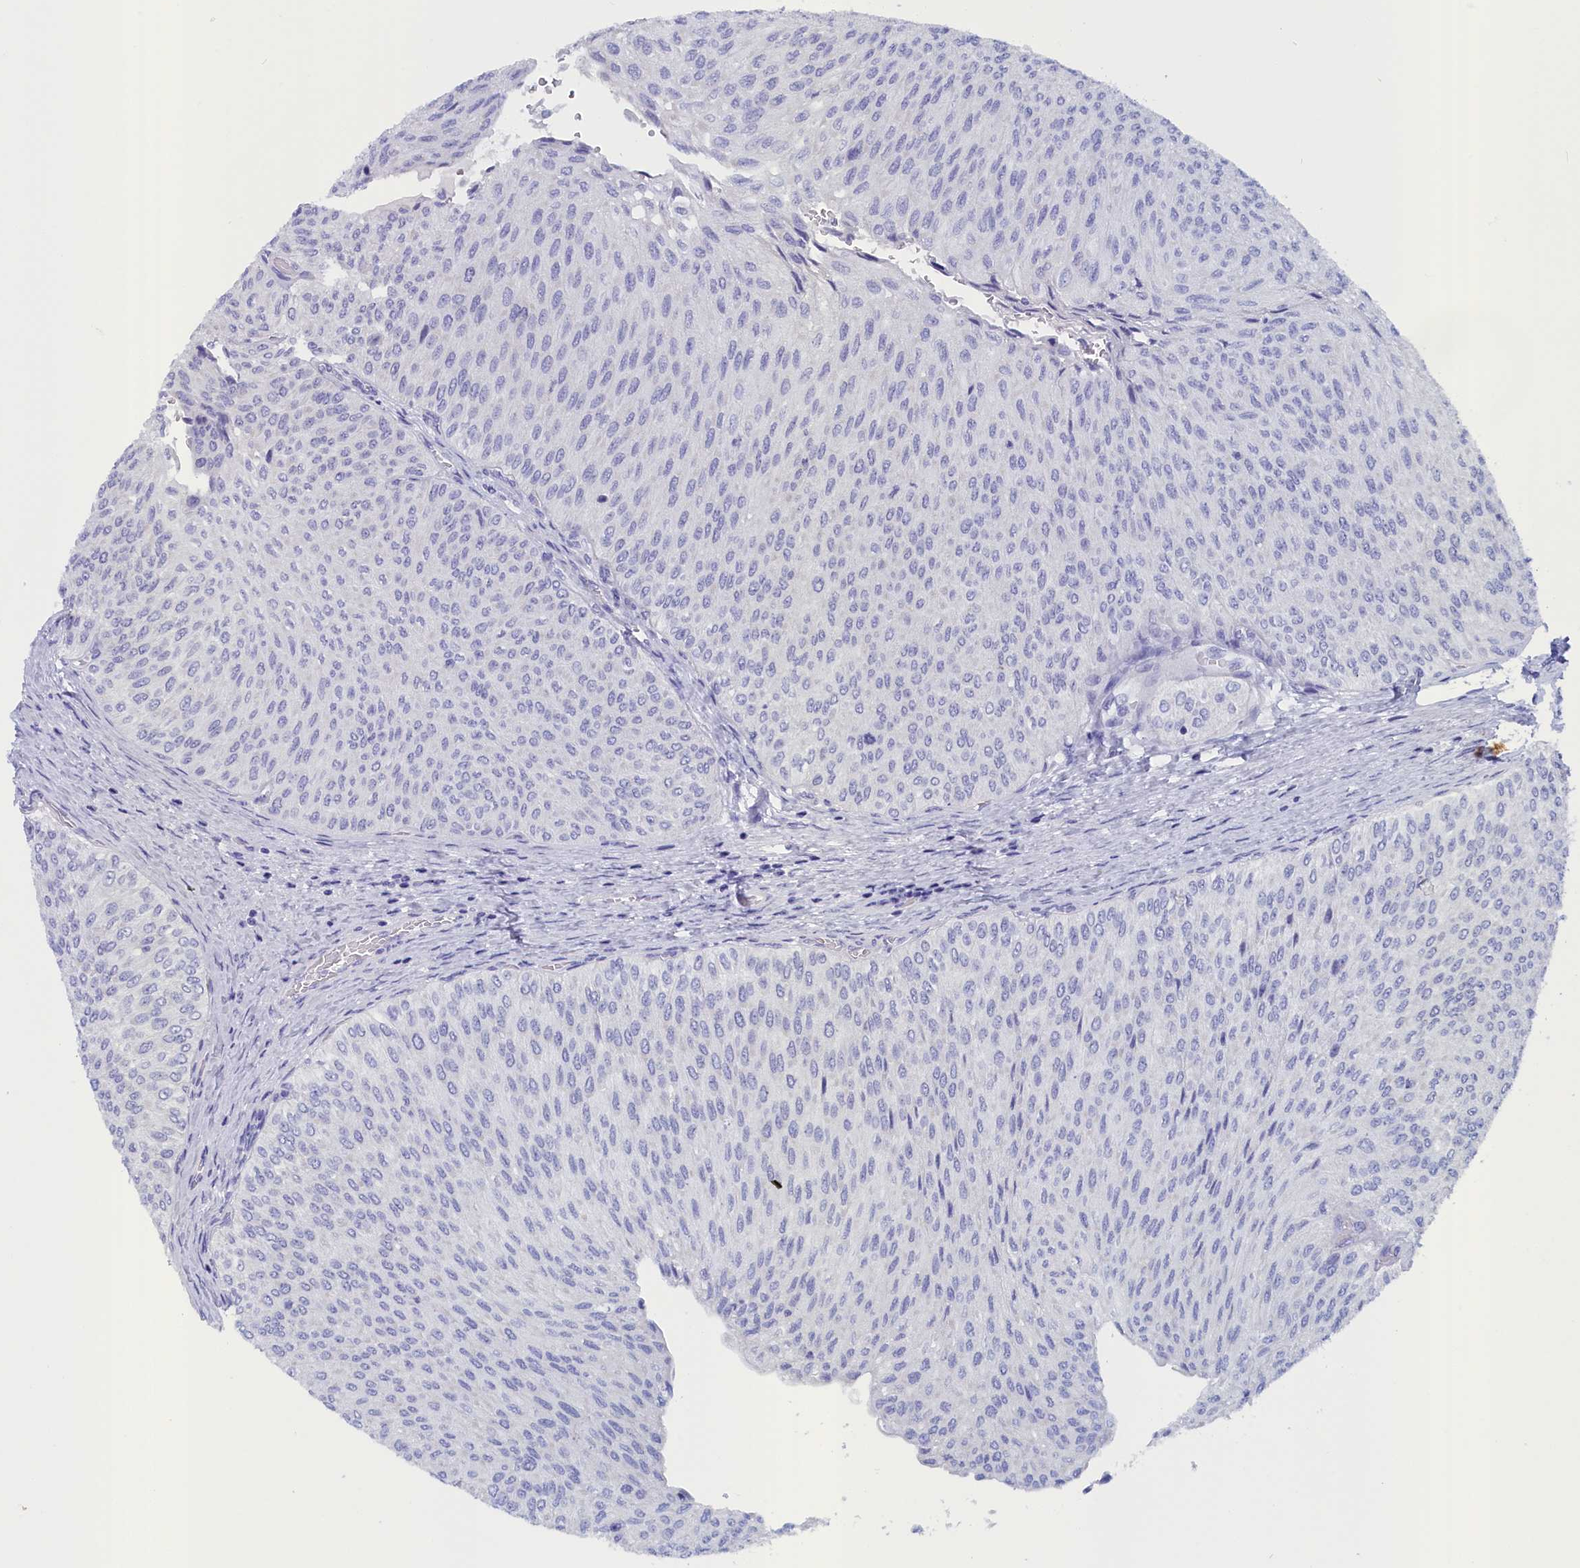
{"staining": {"intensity": "negative", "quantity": "none", "location": "none"}, "tissue": "urothelial cancer", "cell_type": "Tumor cells", "image_type": "cancer", "snomed": [{"axis": "morphology", "description": "Urothelial carcinoma, Low grade"}, {"axis": "topography", "description": "Urinary bladder"}], "caption": "This is a histopathology image of immunohistochemistry staining of urothelial cancer, which shows no staining in tumor cells.", "gene": "ANKRD2", "patient": {"sex": "male", "age": 78}}